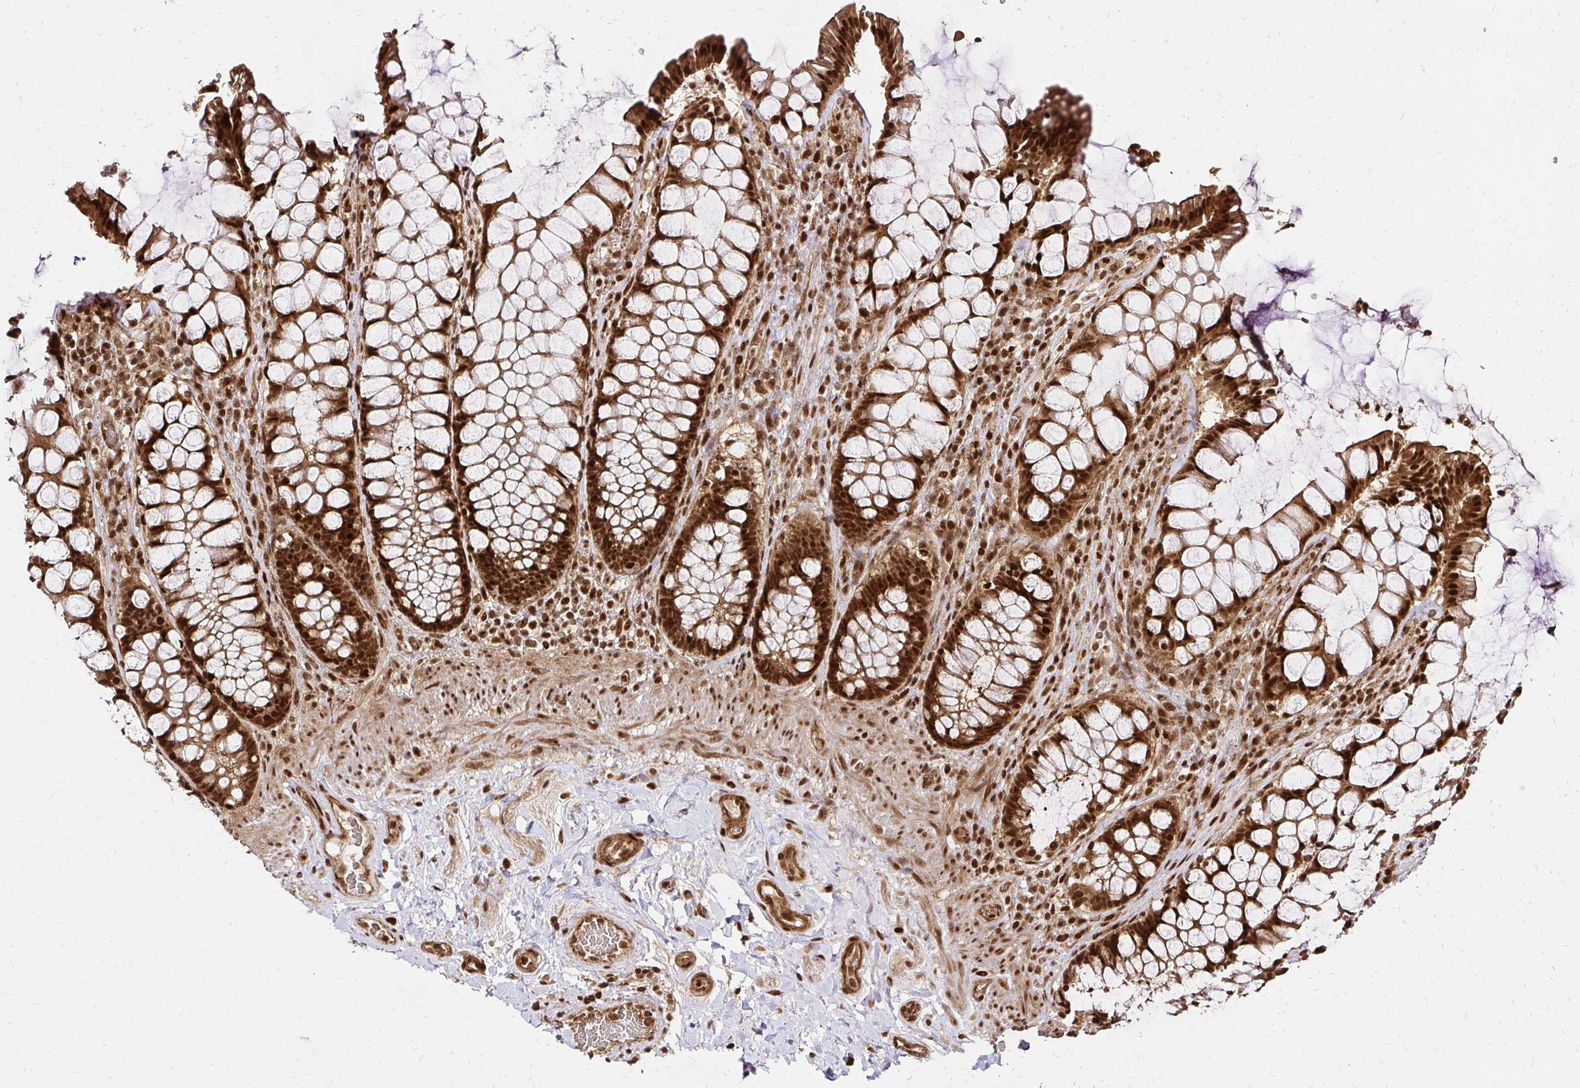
{"staining": {"intensity": "strong", "quantity": ">75%", "location": "cytoplasmic/membranous,nuclear"}, "tissue": "rectum", "cell_type": "Glandular cells", "image_type": "normal", "snomed": [{"axis": "morphology", "description": "Normal tissue, NOS"}, {"axis": "topography", "description": "Rectum"}], "caption": "Rectum stained with a brown dye reveals strong cytoplasmic/membranous,nuclear positive positivity in approximately >75% of glandular cells.", "gene": "GLYR1", "patient": {"sex": "female", "age": 58}}